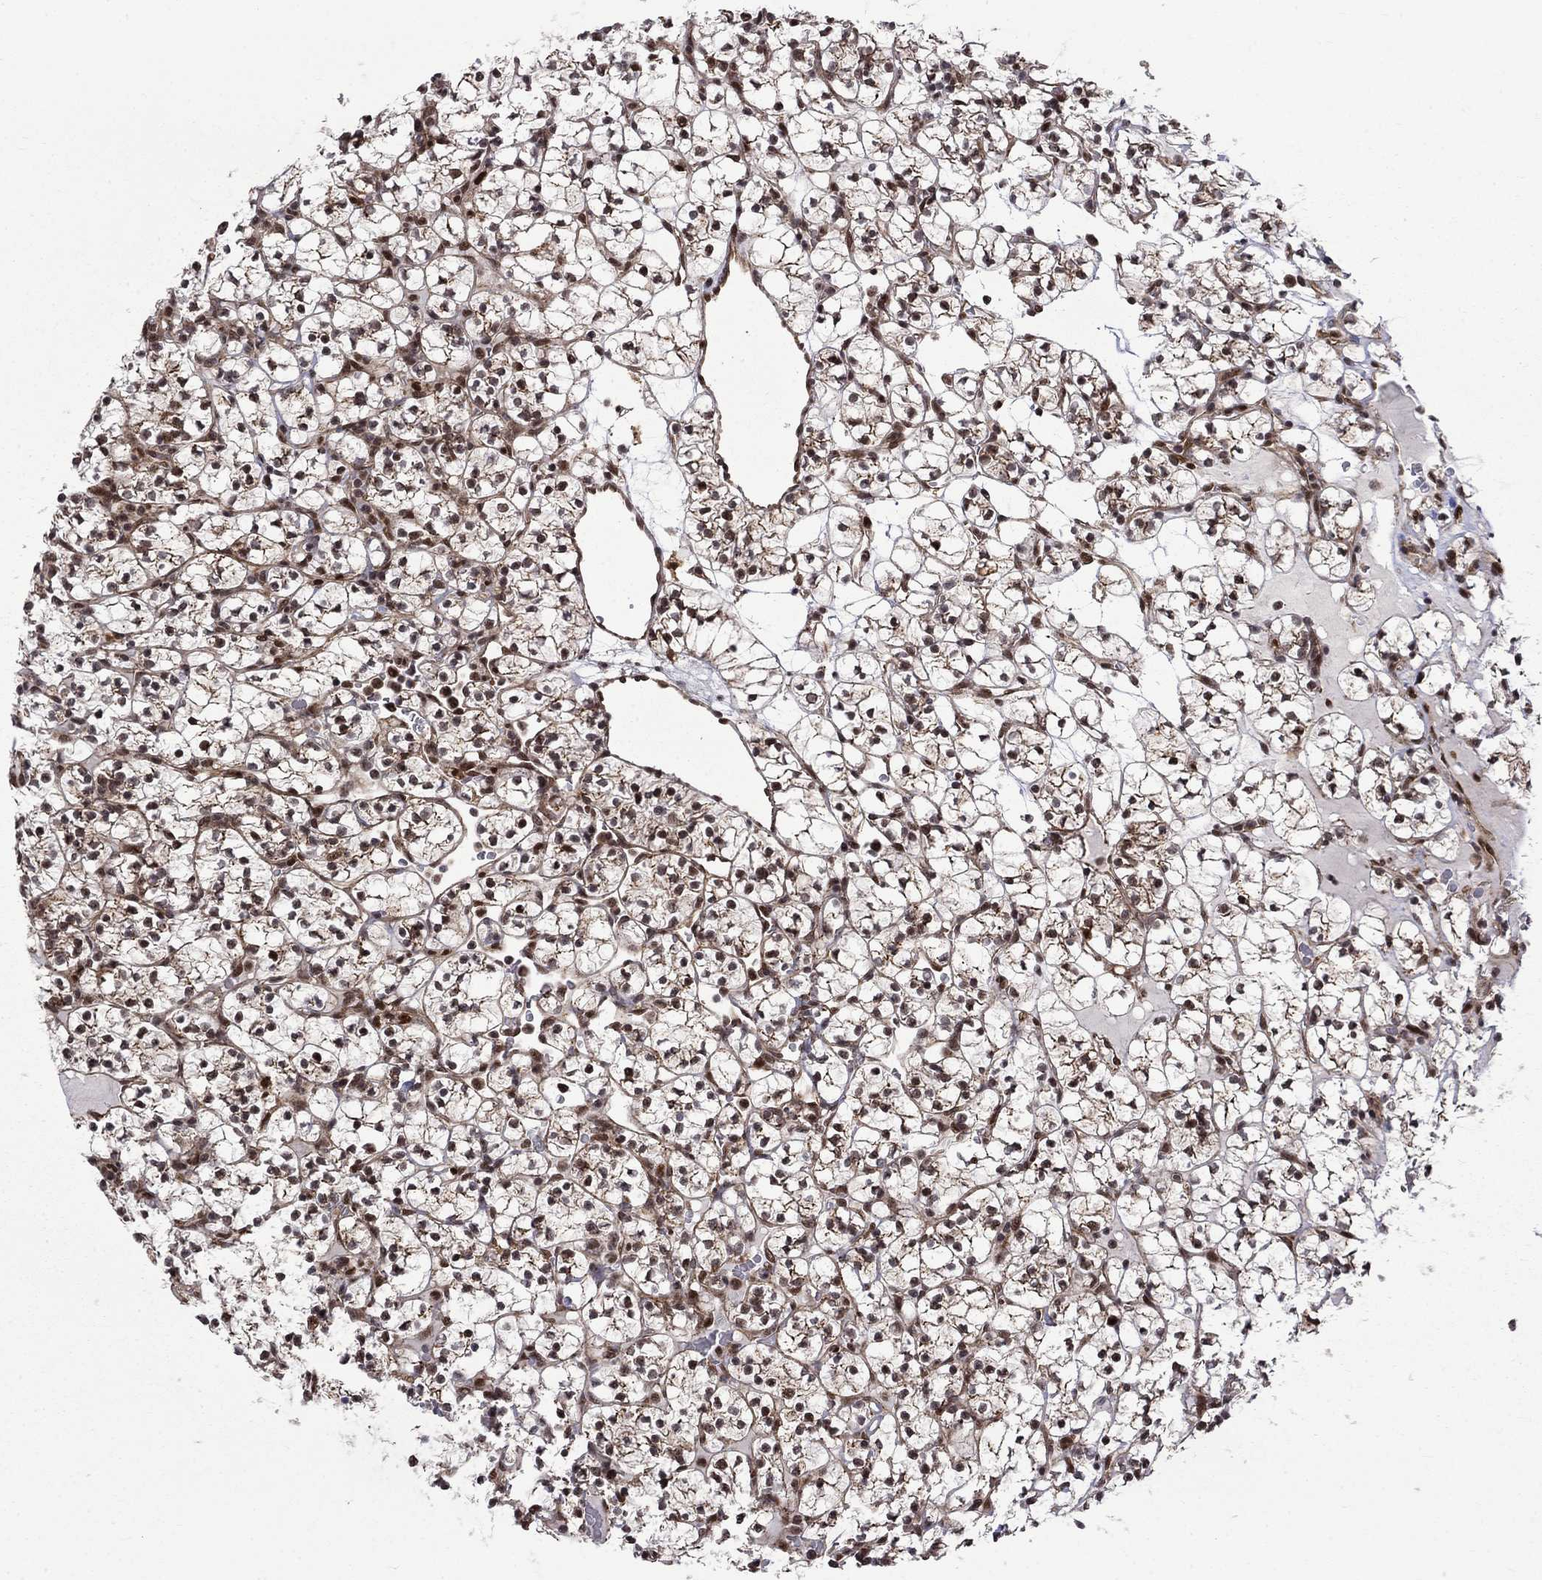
{"staining": {"intensity": "moderate", "quantity": "25%-75%", "location": "cytoplasmic/membranous,nuclear"}, "tissue": "renal cancer", "cell_type": "Tumor cells", "image_type": "cancer", "snomed": [{"axis": "morphology", "description": "Adenocarcinoma, NOS"}, {"axis": "topography", "description": "Kidney"}], "caption": "Moderate cytoplasmic/membranous and nuclear protein positivity is present in approximately 25%-75% of tumor cells in renal adenocarcinoma. (DAB = brown stain, brightfield microscopy at high magnification).", "gene": "KPNA3", "patient": {"sex": "female", "age": 89}}